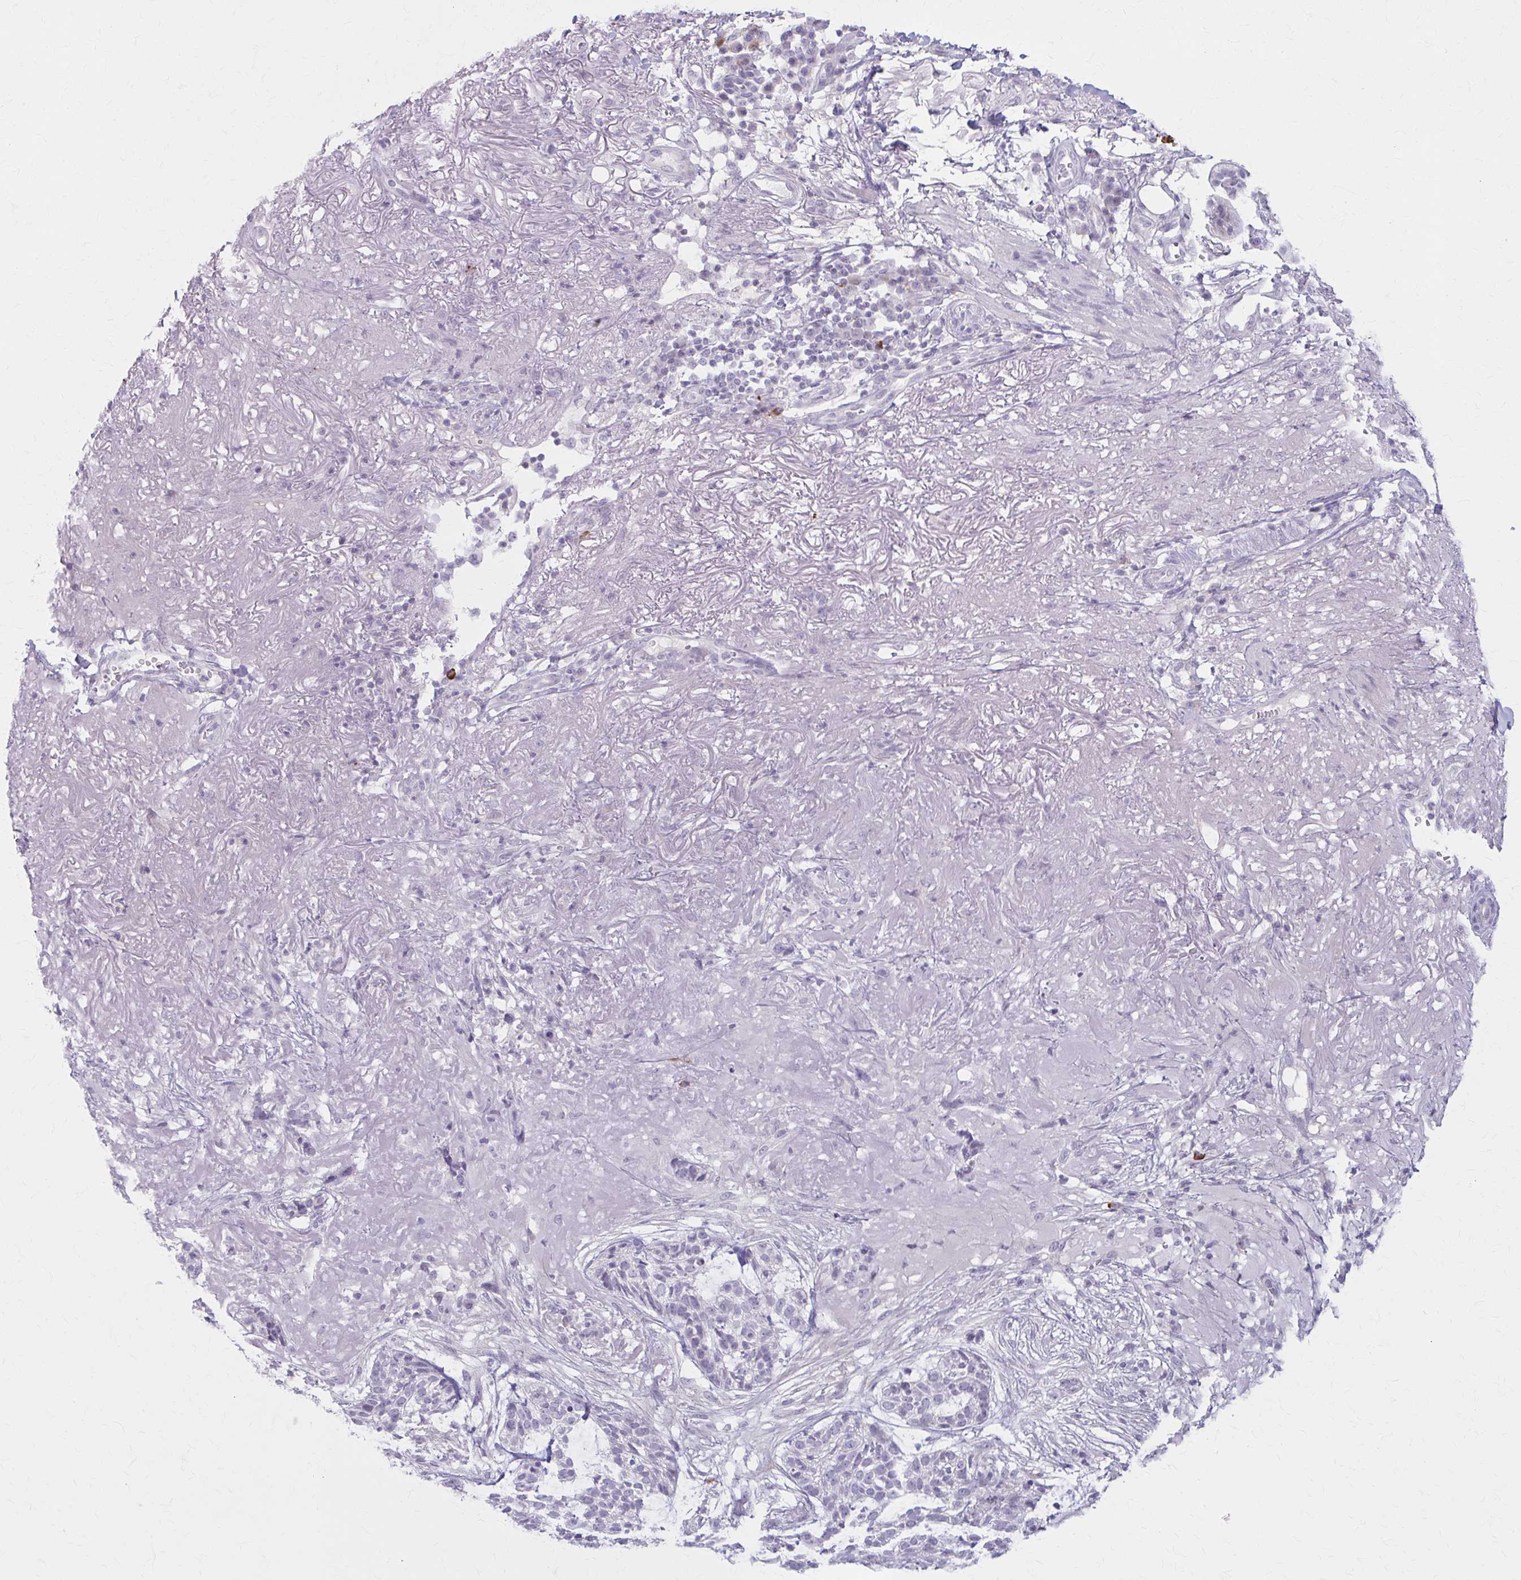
{"staining": {"intensity": "negative", "quantity": "none", "location": "none"}, "tissue": "skin cancer", "cell_type": "Tumor cells", "image_type": "cancer", "snomed": [{"axis": "morphology", "description": "Basal cell carcinoma"}, {"axis": "topography", "description": "Skin"}, {"axis": "topography", "description": "Skin of face"}], "caption": "The image demonstrates no significant staining in tumor cells of skin cancer.", "gene": "LDLRAP1", "patient": {"sex": "female", "age": 80}}